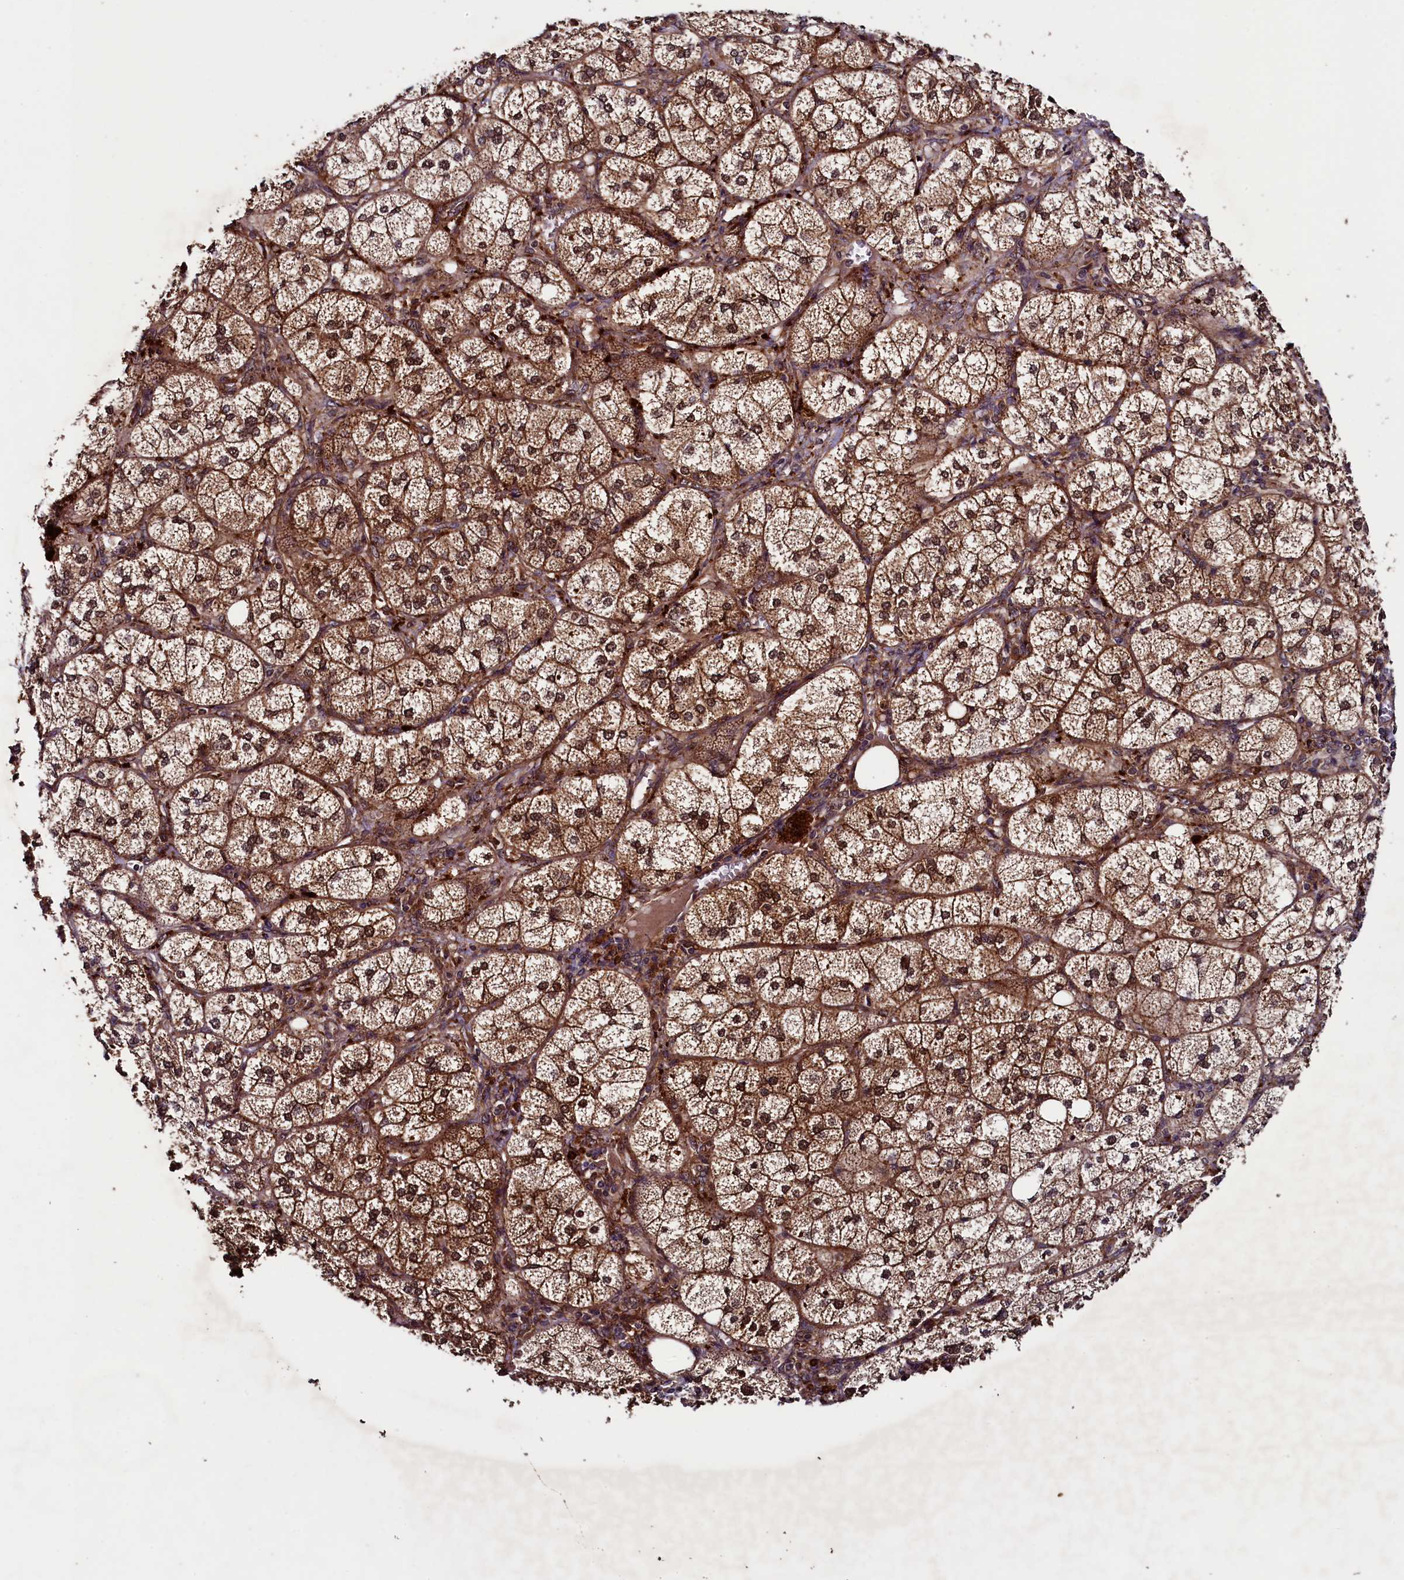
{"staining": {"intensity": "strong", "quantity": ">75%", "location": "cytoplasmic/membranous"}, "tissue": "adrenal gland", "cell_type": "Glandular cells", "image_type": "normal", "snomed": [{"axis": "morphology", "description": "Normal tissue, NOS"}, {"axis": "topography", "description": "Adrenal gland"}], "caption": "A high amount of strong cytoplasmic/membranous positivity is seen in about >75% of glandular cells in normal adrenal gland.", "gene": "BLTP3B", "patient": {"sex": "female", "age": 61}}